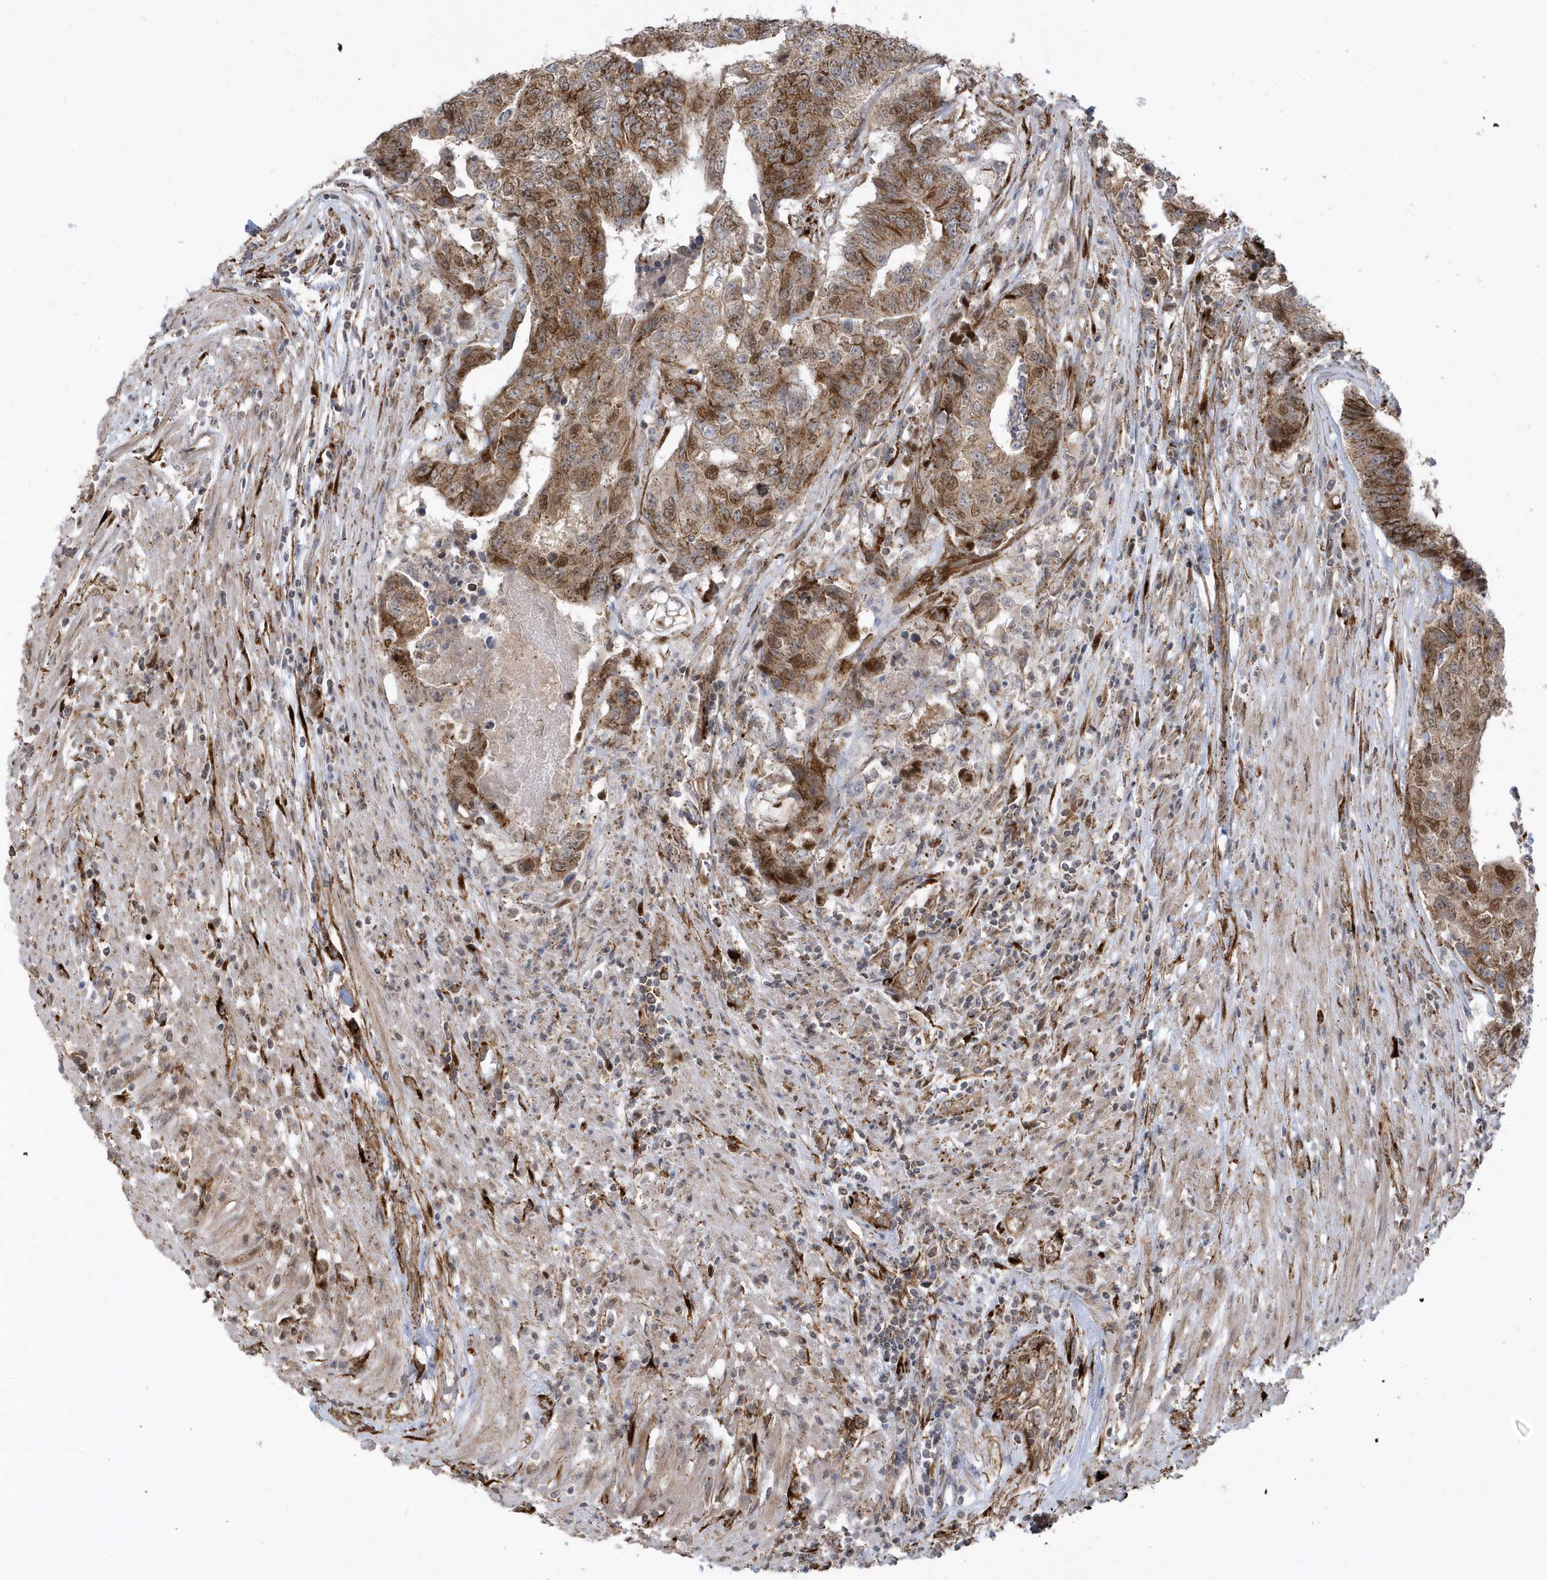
{"staining": {"intensity": "moderate", "quantity": ">75%", "location": "cytoplasmic/membranous,nuclear"}, "tissue": "colorectal cancer", "cell_type": "Tumor cells", "image_type": "cancer", "snomed": [{"axis": "morphology", "description": "Adenocarcinoma, NOS"}, {"axis": "topography", "description": "Colon"}], "caption": "Protein expression analysis of human colorectal cancer reveals moderate cytoplasmic/membranous and nuclear positivity in approximately >75% of tumor cells.", "gene": "HRH4", "patient": {"sex": "female", "age": 67}}